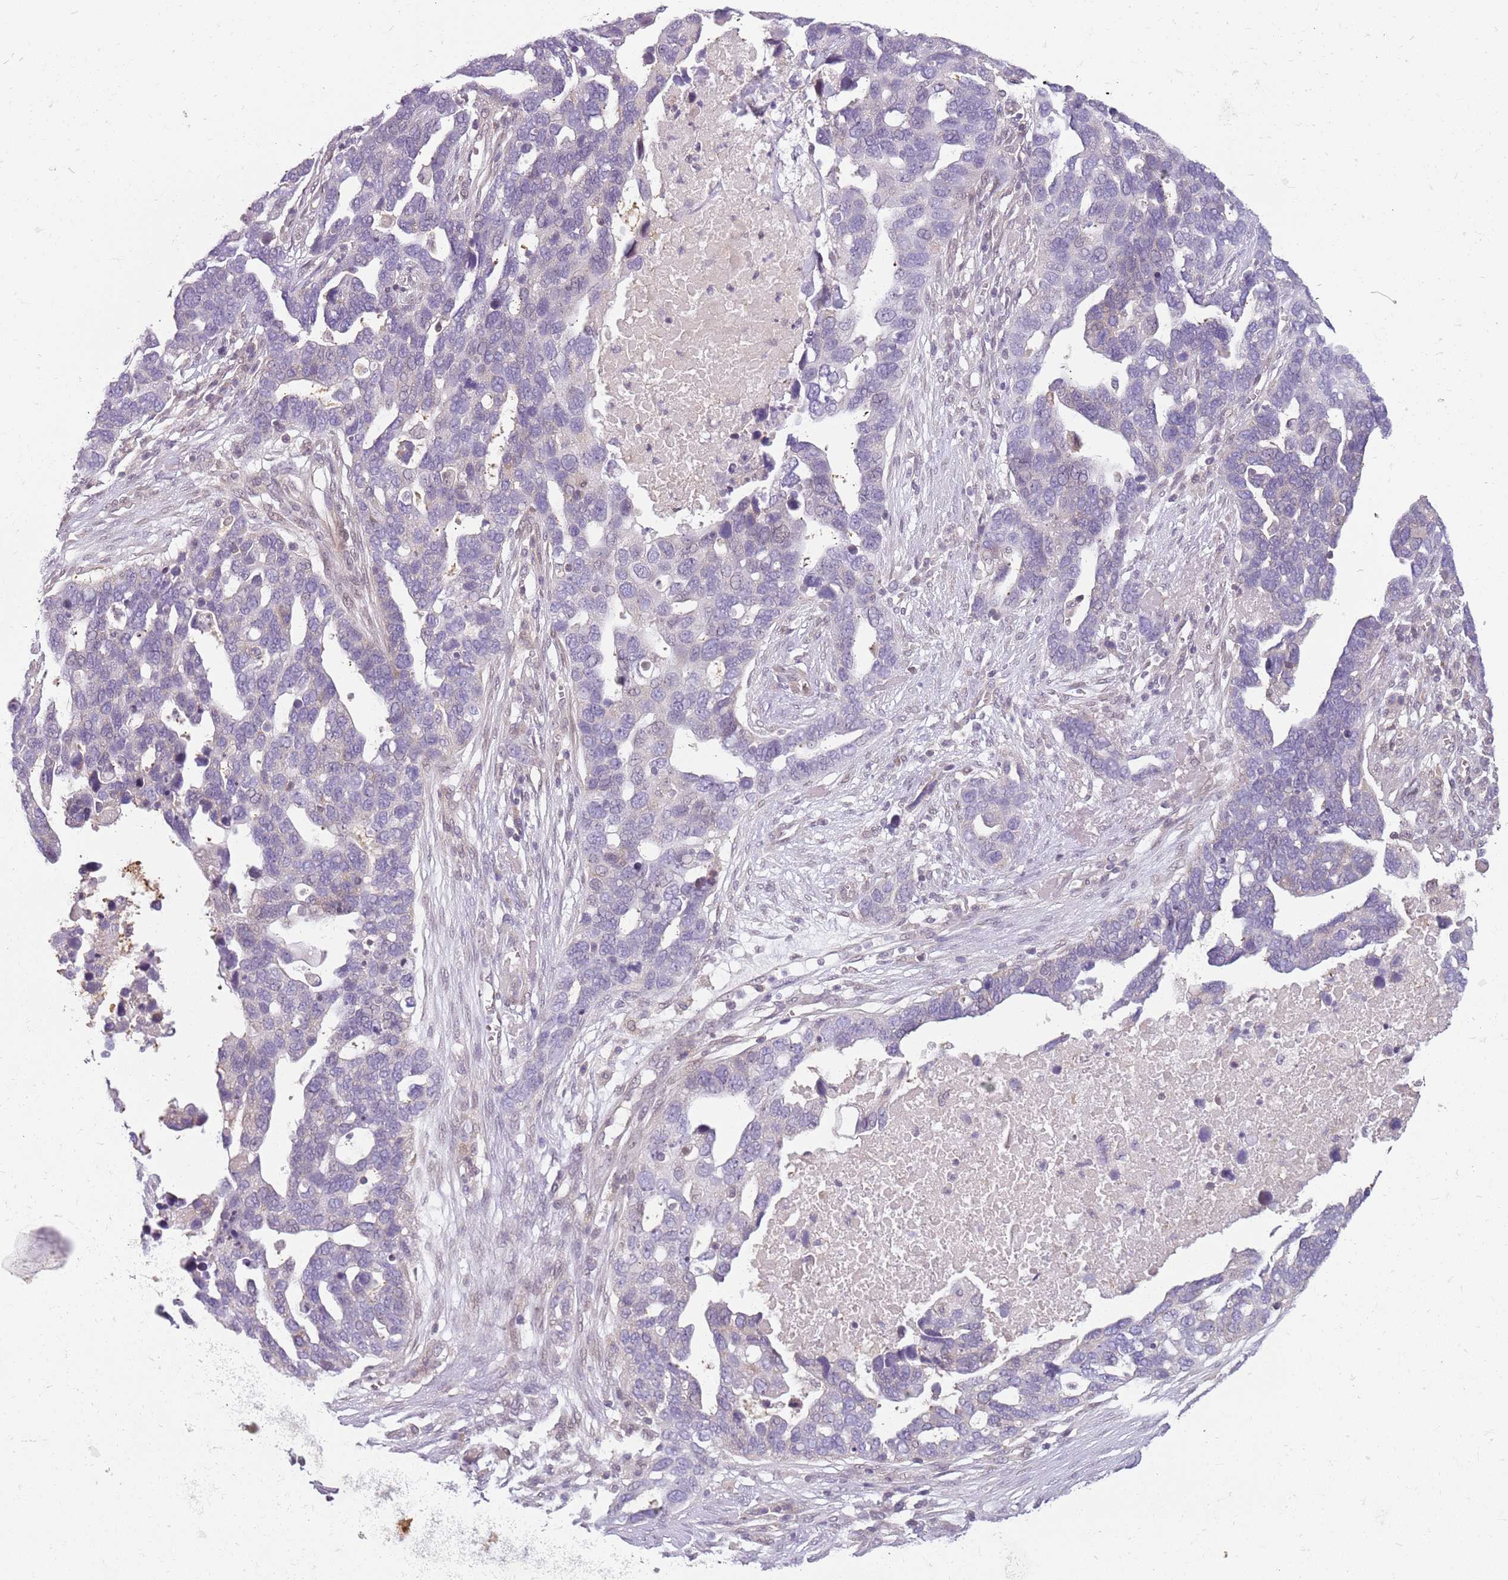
{"staining": {"intensity": "negative", "quantity": "none", "location": "none"}, "tissue": "ovarian cancer", "cell_type": "Tumor cells", "image_type": "cancer", "snomed": [{"axis": "morphology", "description": "Cystadenocarcinoma, serous, NOS"}, {"axis": "topography", "description": "Ovary"}], "caption": "Protein analysis of ovarian cancer (serous cystadenocarcinoma) demonstrates no significant staining in tumor cells.", "gene": "DEFB116", "patient": {"sex": "female", "age": 54}}